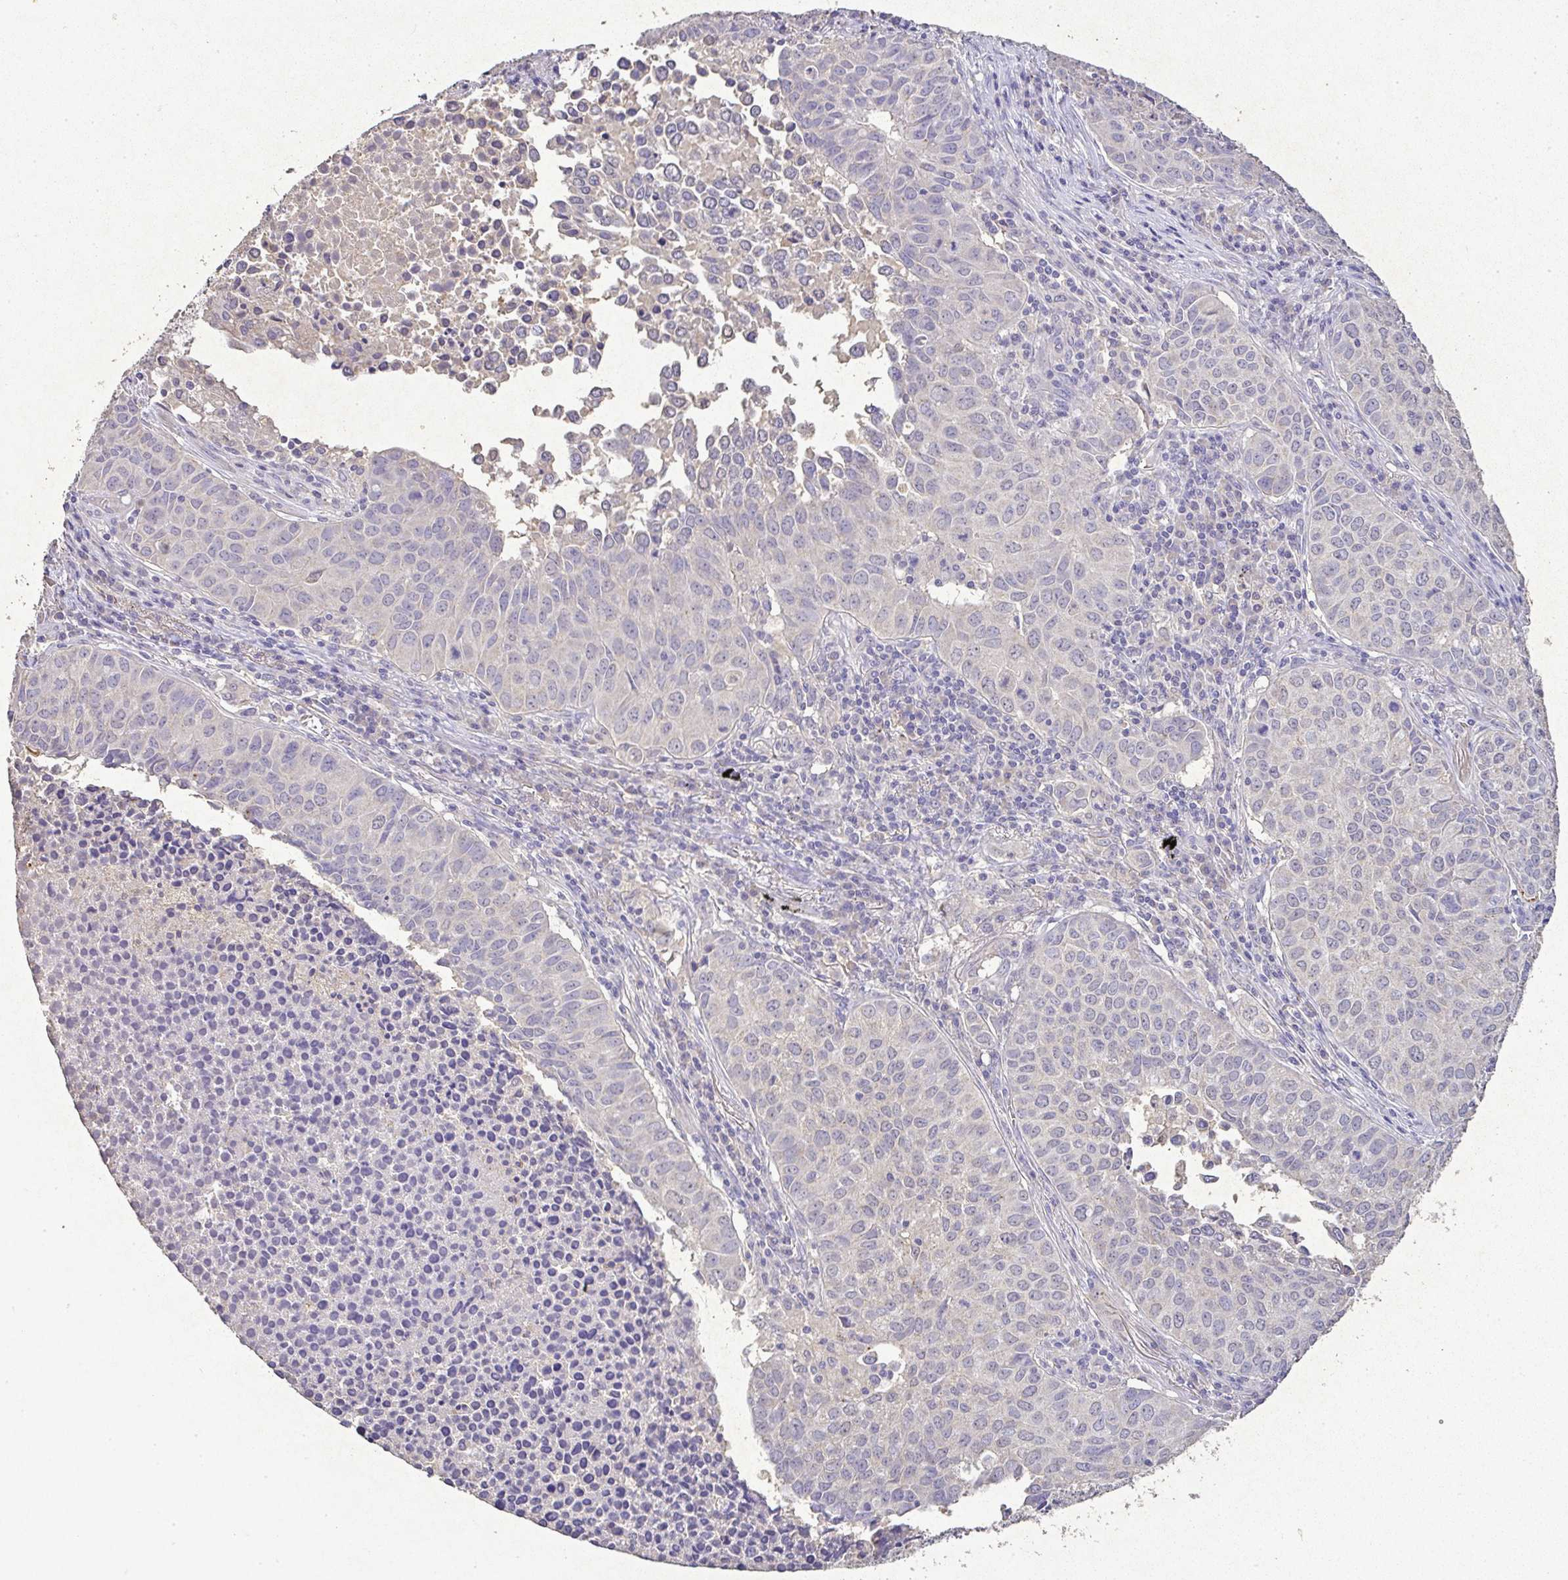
{"staining": {"intensity": "negative", "quantity": "none", "location": "none"}, "tissue": "lung cancer", "cell_type": "Tumor cells", "image_type": "cancer", "snomed": [{"axis": "morphology", "description": "Adenocarcinoma, NOS"}, {"axis": "topography", "description": "Lung"}], "caption": "A histopathology image of human lung adenocarcinoma is negative for staining in tumor cells. Nuclei are stained in blue.", "gene": "RPS2", "patient": {"sex": "female", "age": 50}}